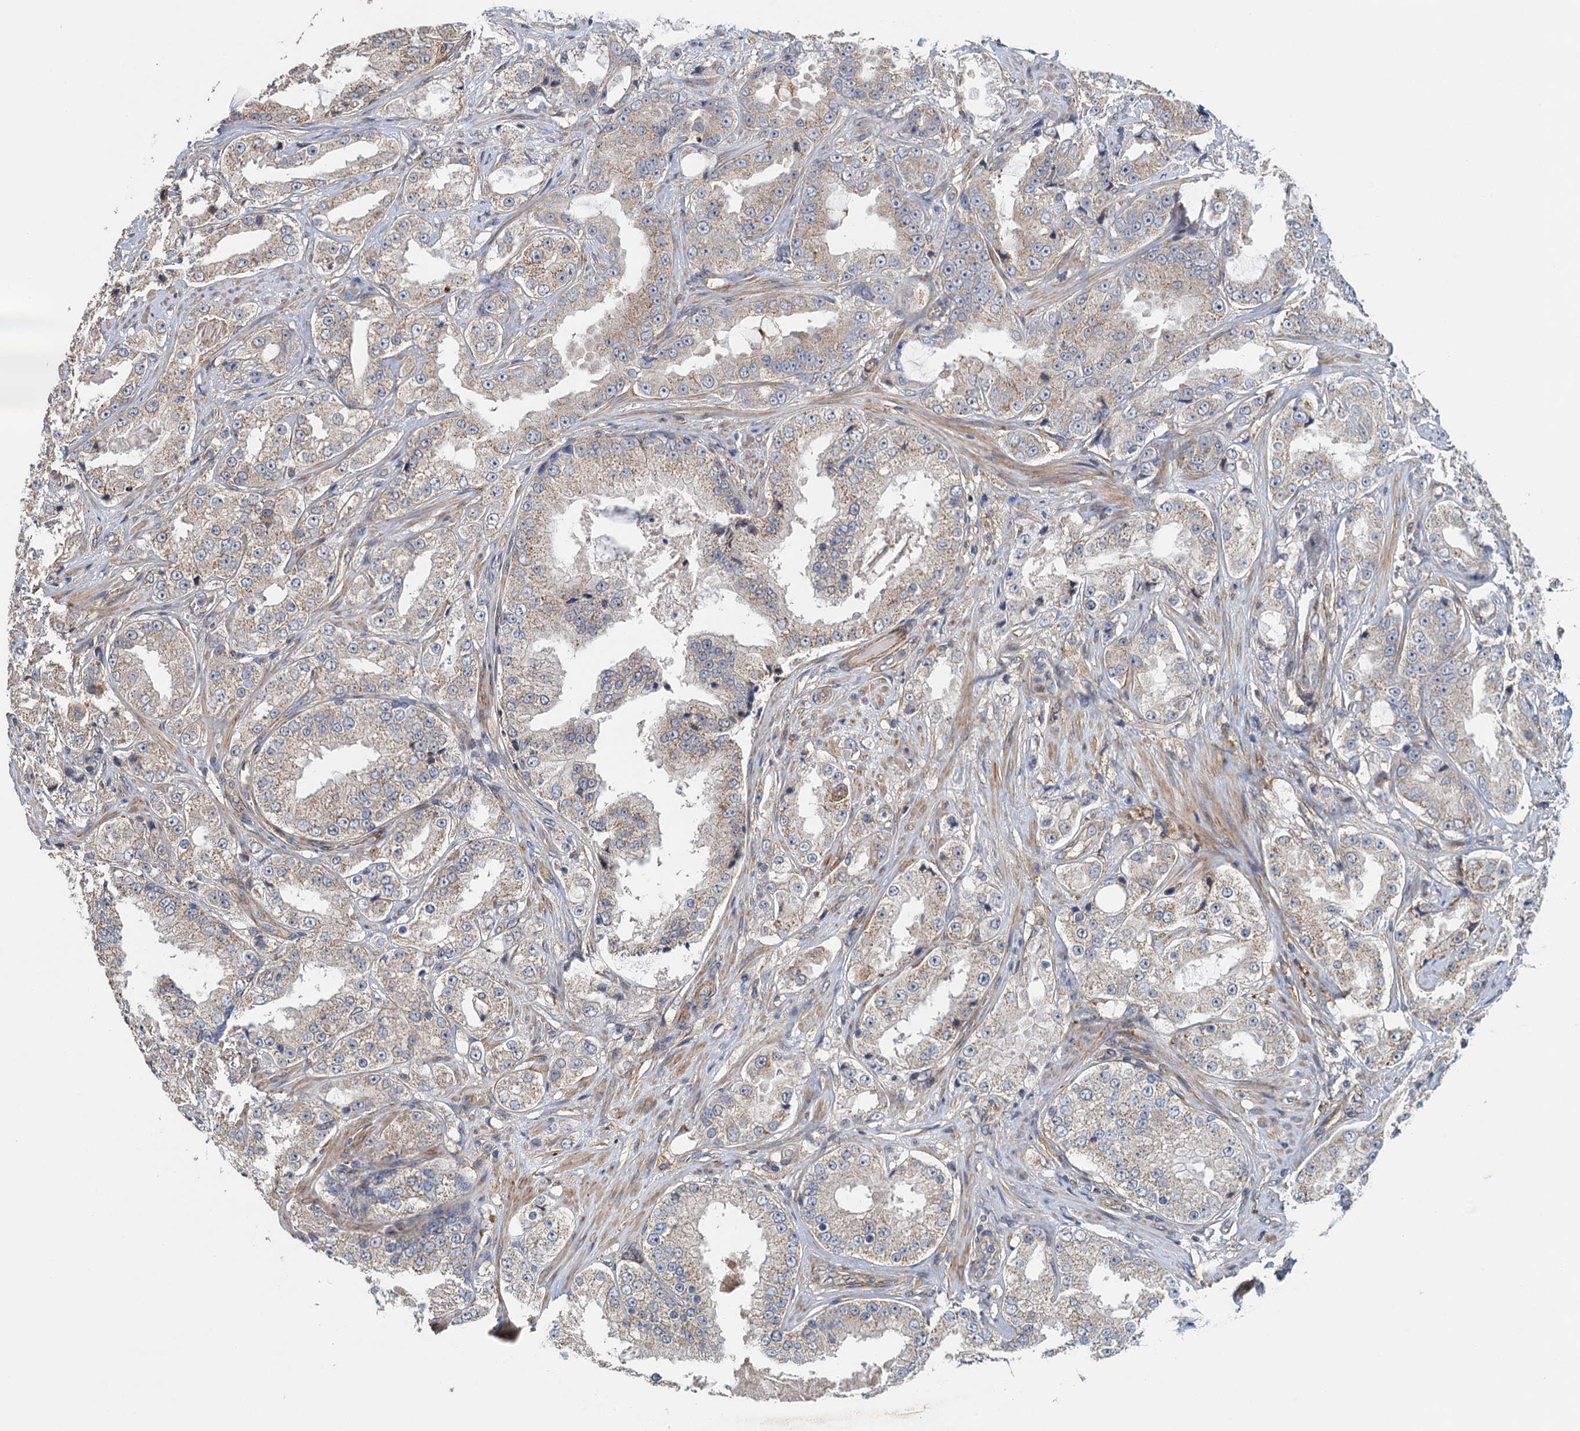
{"staining": {"intensity": "weak", "quantity": "25%-75%", "location": "cytoplasmic/membranous"}, "tissue": "prostate cancer", "cell_type": "Tumor cells", "image_type": "cancer", "snomed": [{"axis": "morphology", "description": "Adenocarcinoma, High grade"}, {"axis": "topography", "description": "Prostate"}], "caption": "Tumor cells reveal low levels of weak cytoplasmic/membranous positivity in approximately 25%-75% of cells in human adenocarcinoma (high-grade) (prostate).", "gene": "RSAD2", "patient": {"sex": "male", "age": 73}}